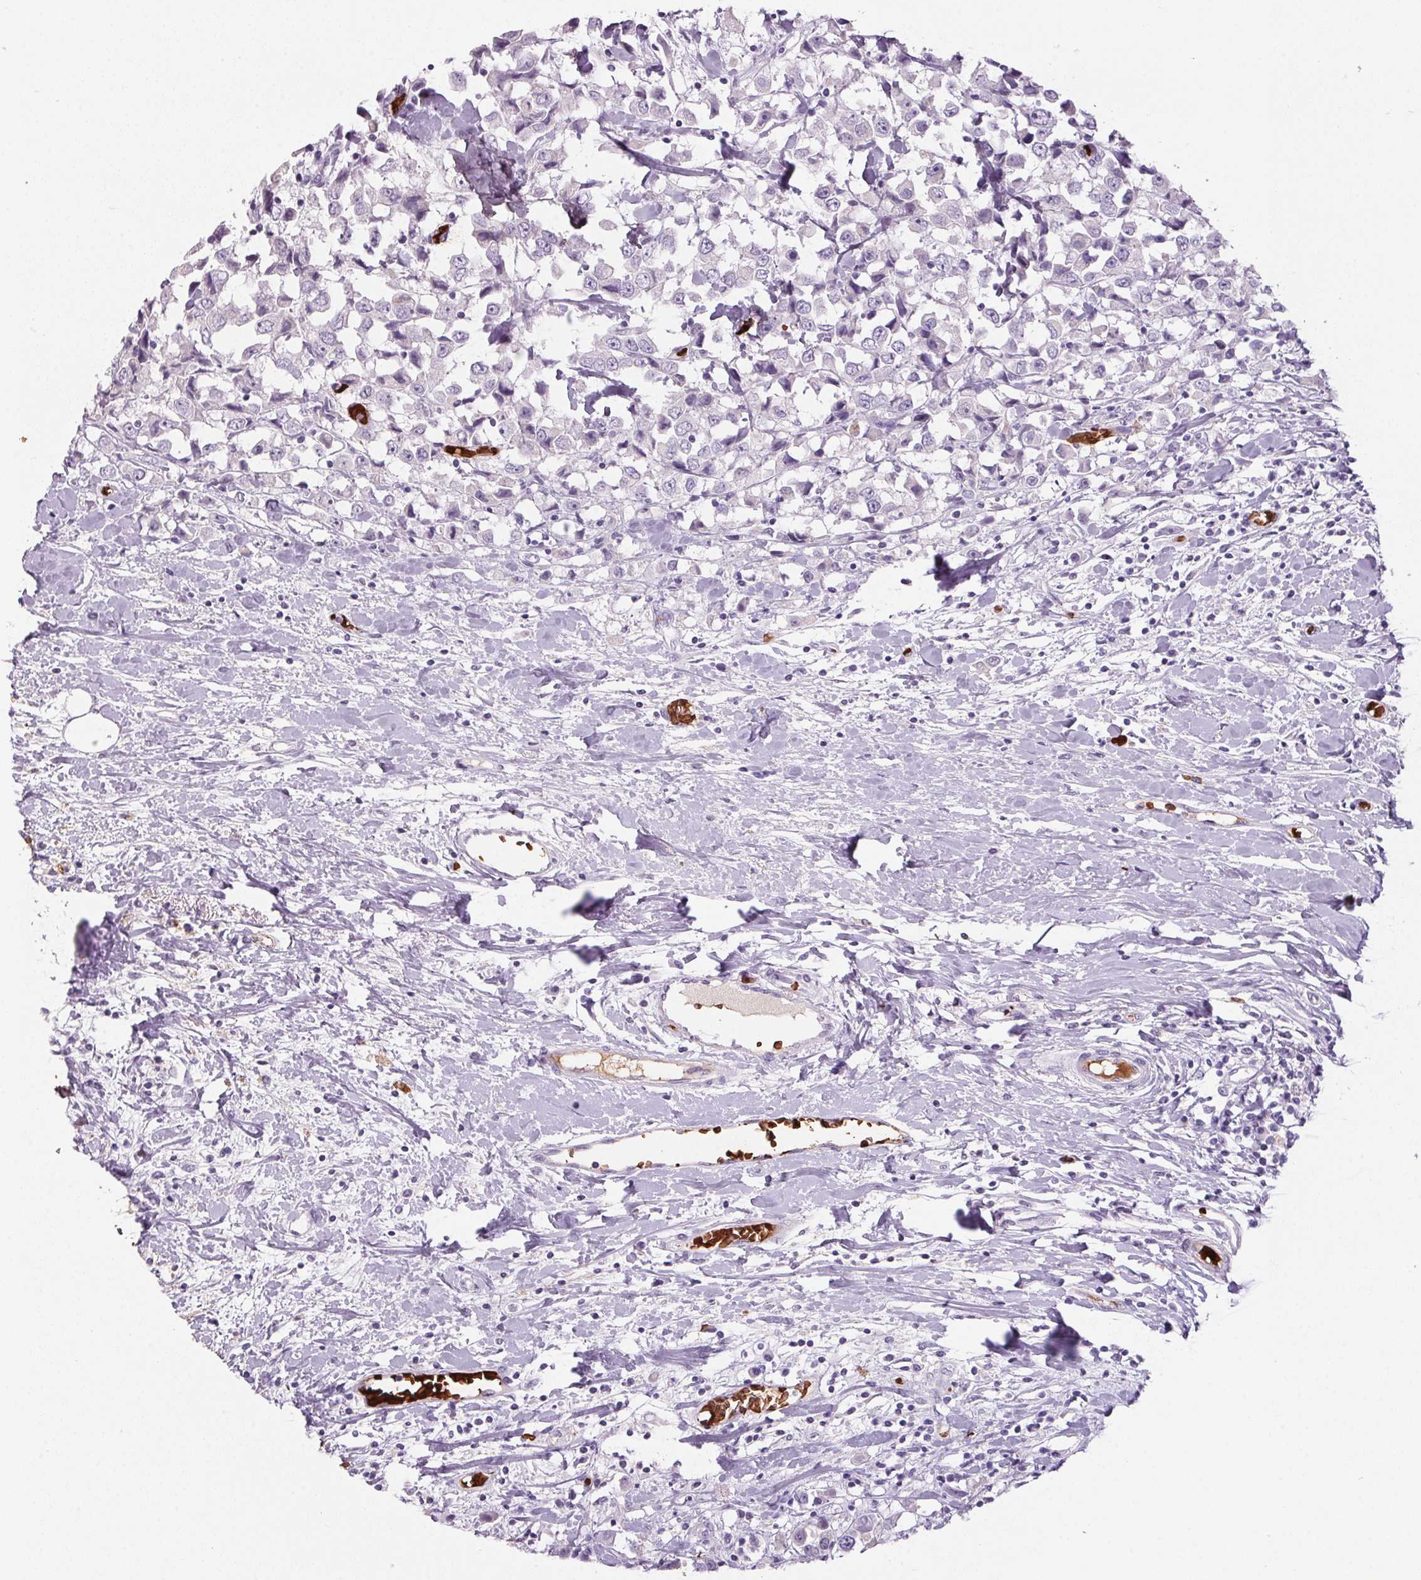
{"staining": {"intensity": "negative", "quantity": "none", "location": "none"}, "tissue": "breast cancer", "cell_type": "Tumor cells", "image_type": "cancer", "snomed": [{"axis": "morphology", "description": "Duct carcinoma"}, {"axis": "topography", "description": "Breast"}], "caption": "This is a micrograph of immunohistochemistry staining of breast invasive ductal carcinoma, which shows no staining in tumor cells. Nuclei are stained in blue.", "gene": "HBQ1", "patient": {"sex": "female", "age": 61}}